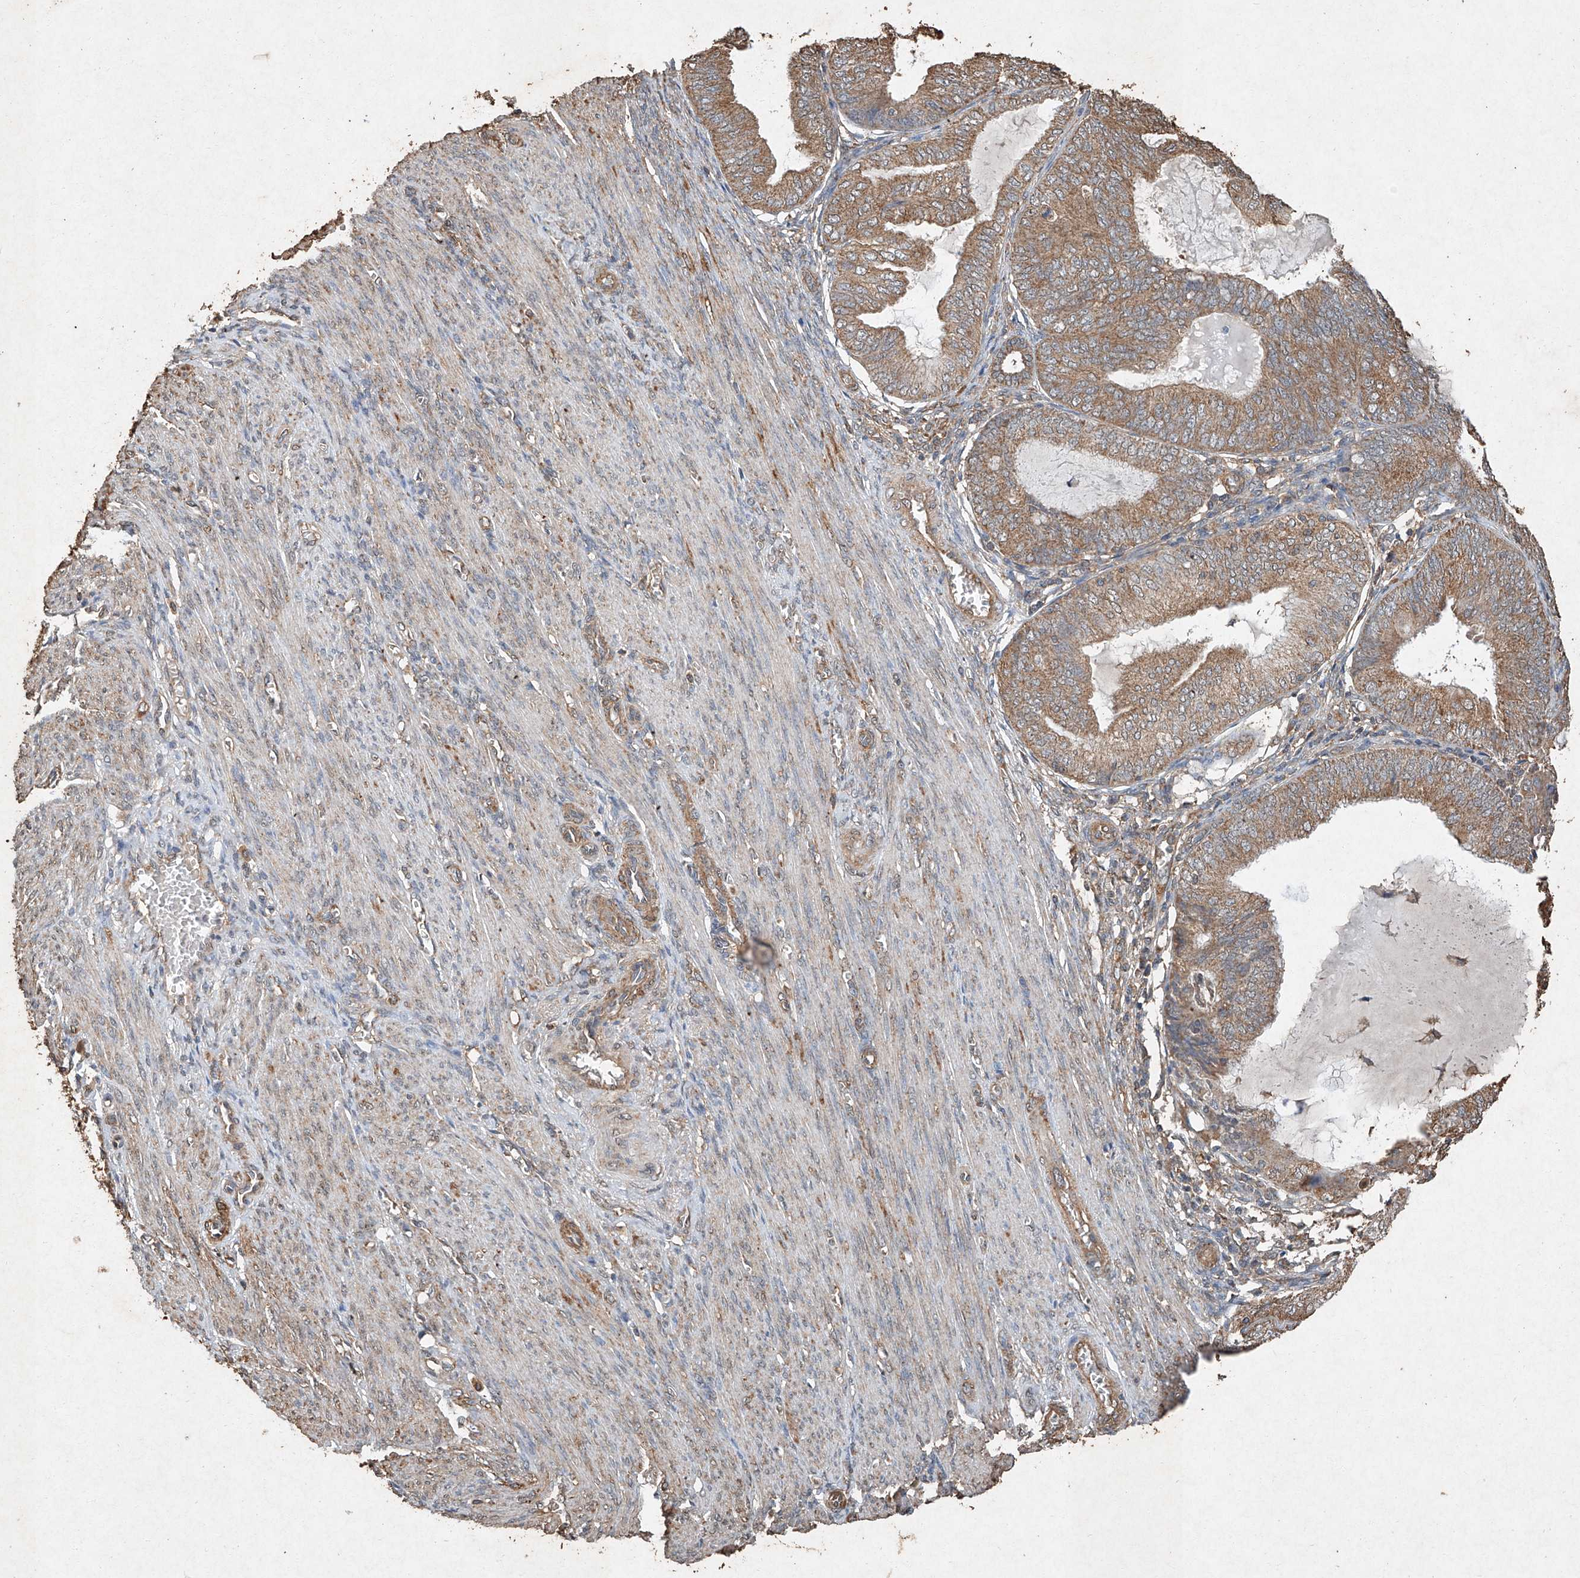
{"staining": {"intensity": "moderate", "quantity": ">75%", "location": "cytoplasmic/membranous"}, "tissue": "endometrial cancer", "cell_type": "Tumor cells", "image_type": "cancer", "snomed": [{"axis": "morphology", "description": "Adenocarcinoma, NOS"}, {"axis": "topography", "description": "Endometrium"}], "caption": "Human endometrial cancer (adenocarcinoma) stained for a protein (brown) exhibits moderate cytoplasmic/membranous positive positivity in about >75% of tumor cells.", "gene": "STK3", "patient": {"sex": "female", "age": 81}}